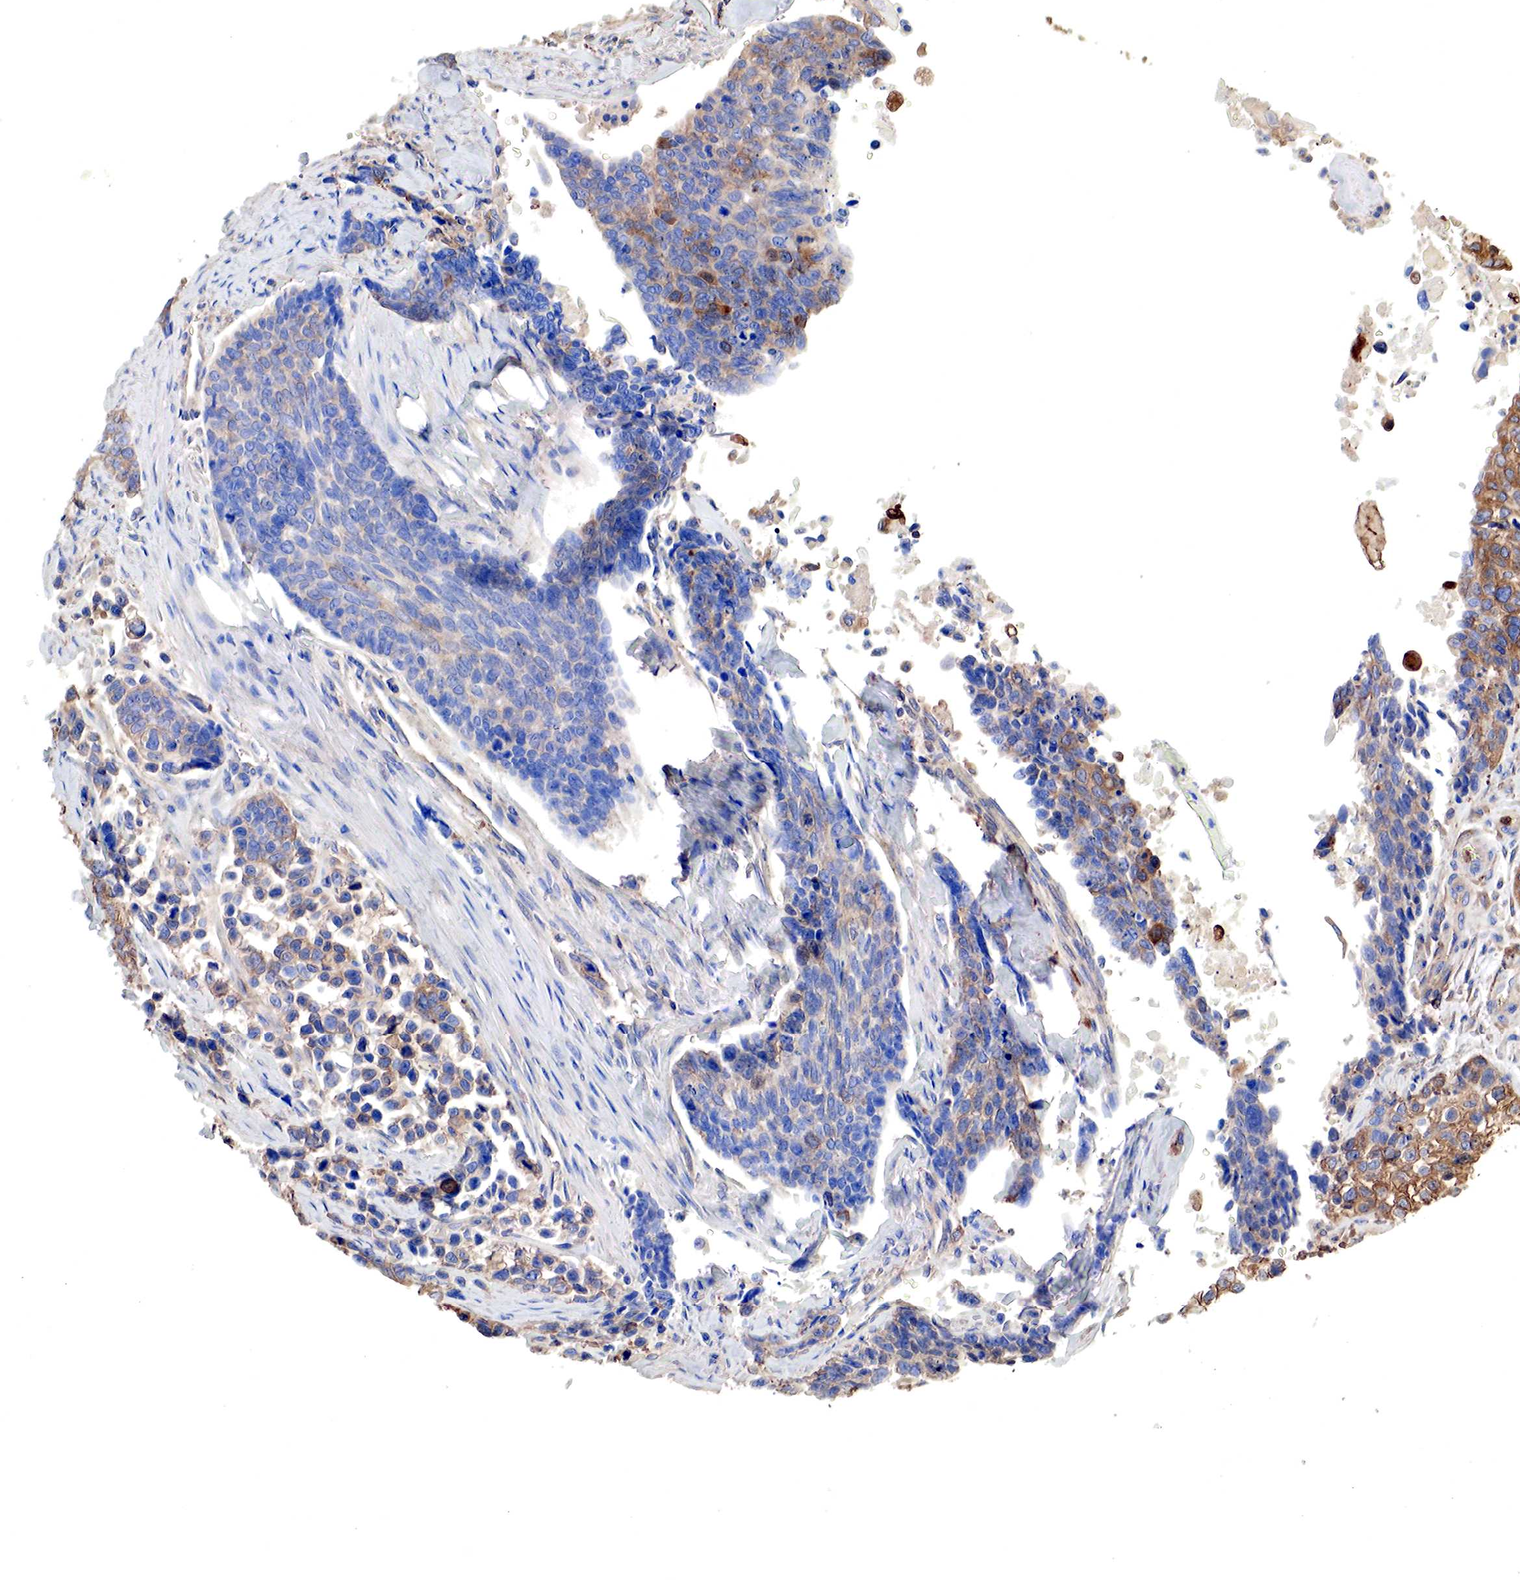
{"staining": {"intensity": "moderate", "quantity": "25%-75%", "location": "cytoplasmic/membranous"}, "tissue": "lung cancer", "cell_type": "Tumor cells", "image_type": "cancer", "snomed": [{"axis": "morphology", "description": "Squamous cell carcinoma, NOS"}, {"axis": "topography", "description": "Lymph node"}, {"axis": "topography", "description": "Lung"}], "caption": "IHC image of neoplastic tissue: human lung squamous cell carcinoma stained using immunohistochemistry (IHC) exhibits medium levels of moderate protein expression localized specifically in the cytoplasmic/membranous of tumor cells, appearing as a cytoplasmic/membranous brown color.", "gene": "G6PD", "patient": {"sex": "male", "age": 74}}